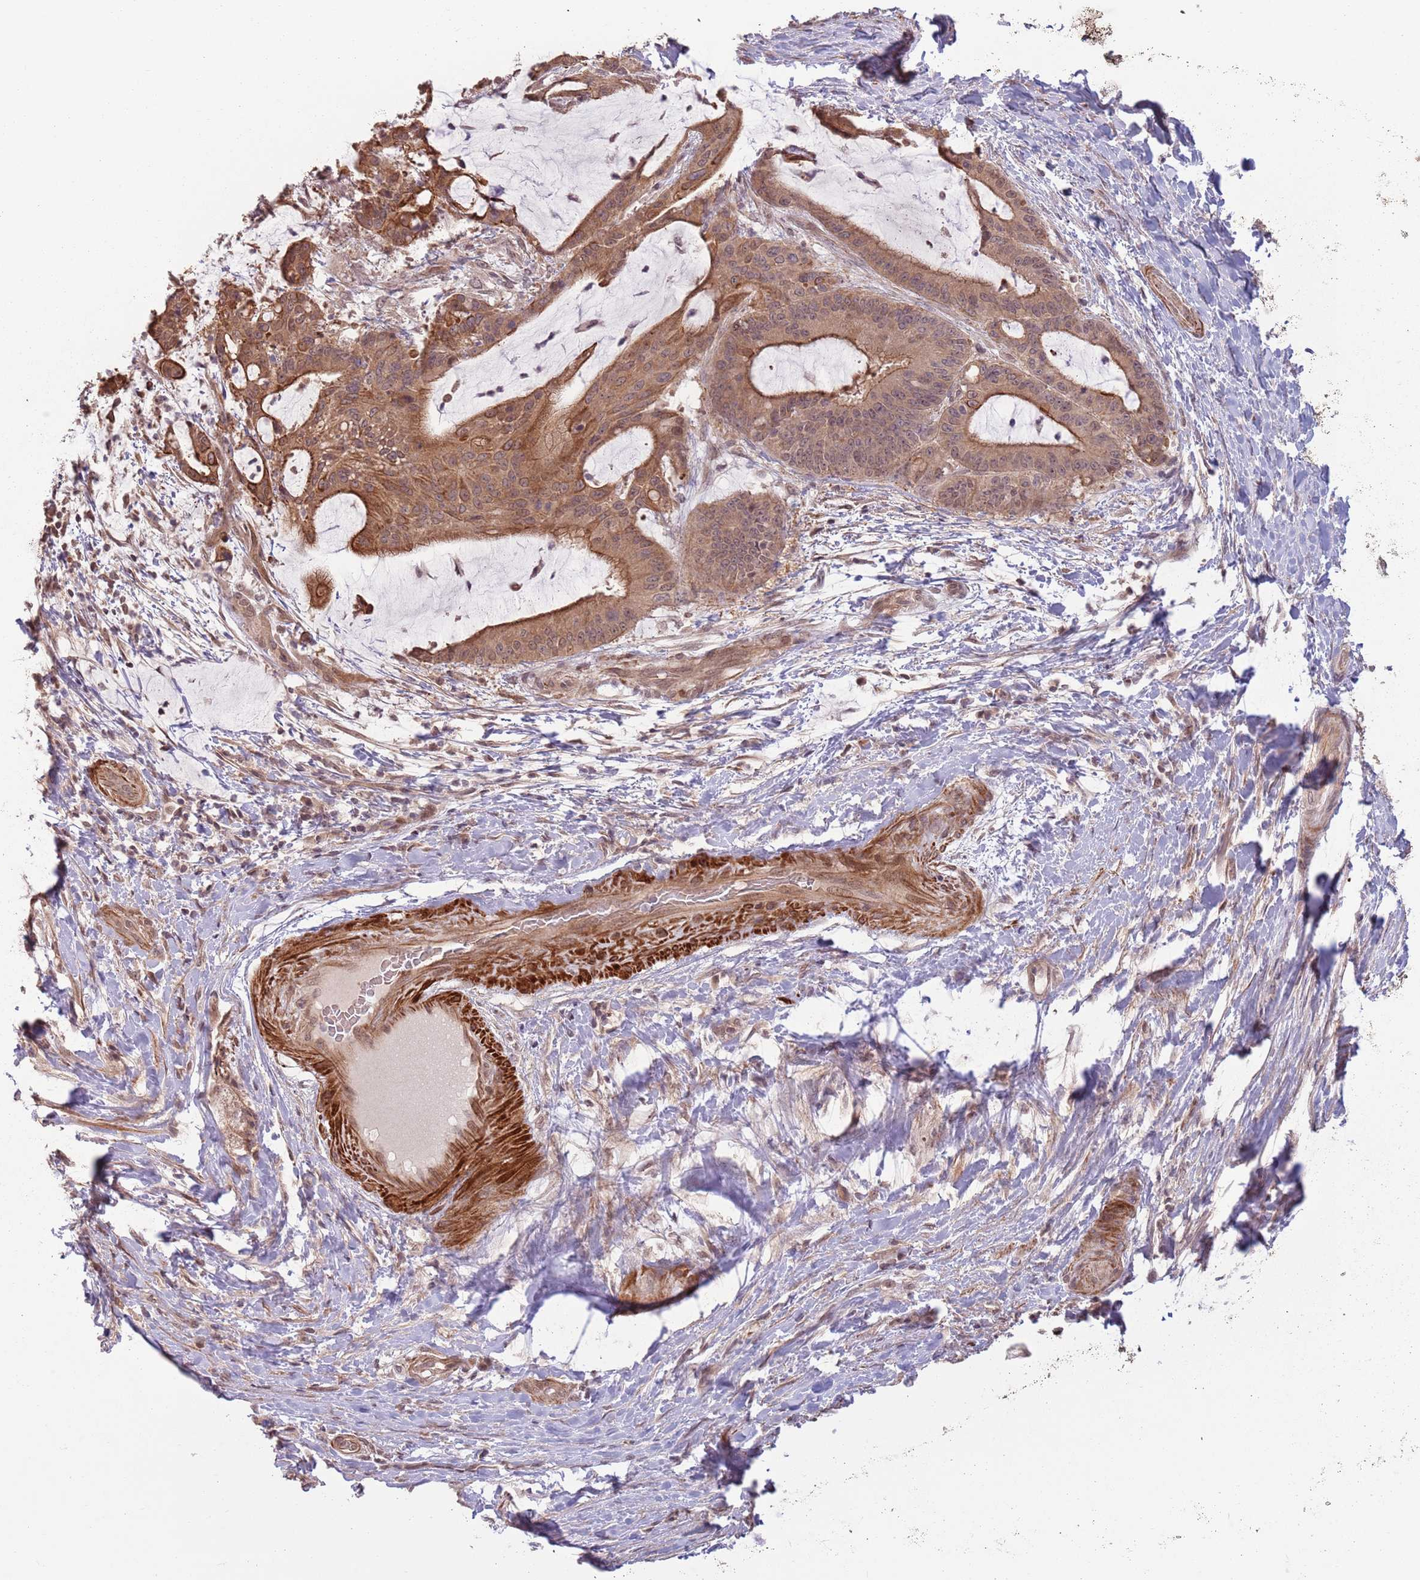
{"staining": {"intensity": "moderate", "quantity": ">75%", "location": "cytoplasmic/membranous"}, "tissue": "liver cancer", "cell_type": "Tumor cells", "image_type": "cancer", "snomed": [{"axis": "morphology", "description": "Normal tissue, NOS"}, {"axis": "morphology", "description": "Cholangiocarcinoma"}, {"axis": "topography", "description": "Liver"}, {"axis": "topography", "description": "Peripheral nerve tissue"}], "caption": "Protein expression by immunohistochemistry (IHC) shows moderate cytoplasmic/membranous staining in about >75% of tumor cells in cholangiocarcinoma (liver).", "gene": "CCDC154", "patient": {"sex": "female", "age": 73}}